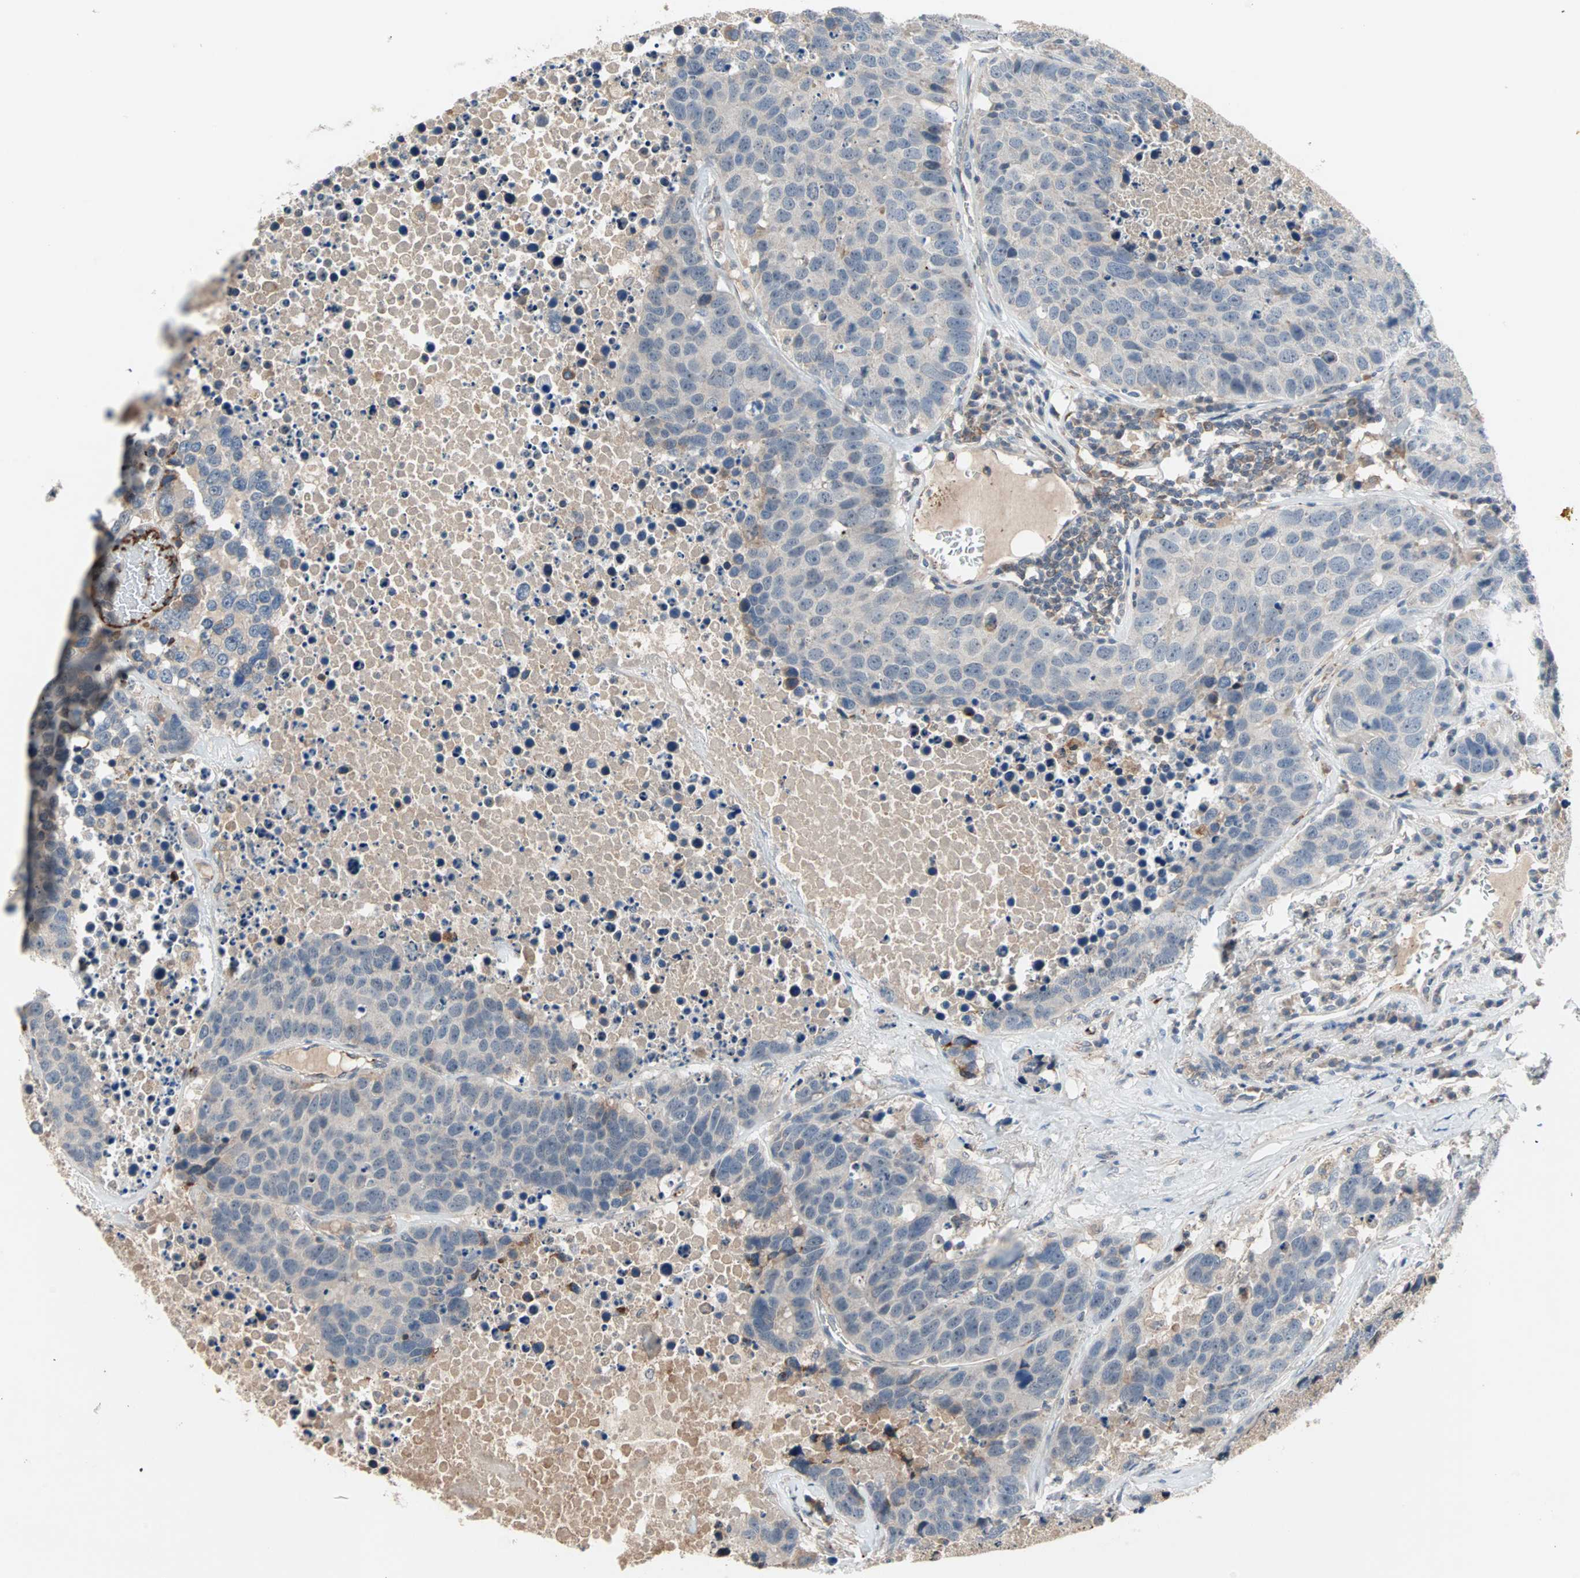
{"staining": {"intensity": "weak", "quantity": "25%-75%", "location": "cytoplasmic/membranous"}, "tissue": "carcinoid", "cell_type": "Tumor cells", "image_type": "cancer", "snomed": [{"axis": "morphology", "description": "Carcinoid, malignant, NOS"}, {"axis": "topography", "description": "Lung"}], "caption": "About 25%-75% of tumor cells in malignant carcinoid reveal weak cytoplasmic/membranous protein positivity as visualized by brown immunohistochemical staining.", "gene": "PROS1", "patient": {"sex": "male", "age": 60}}